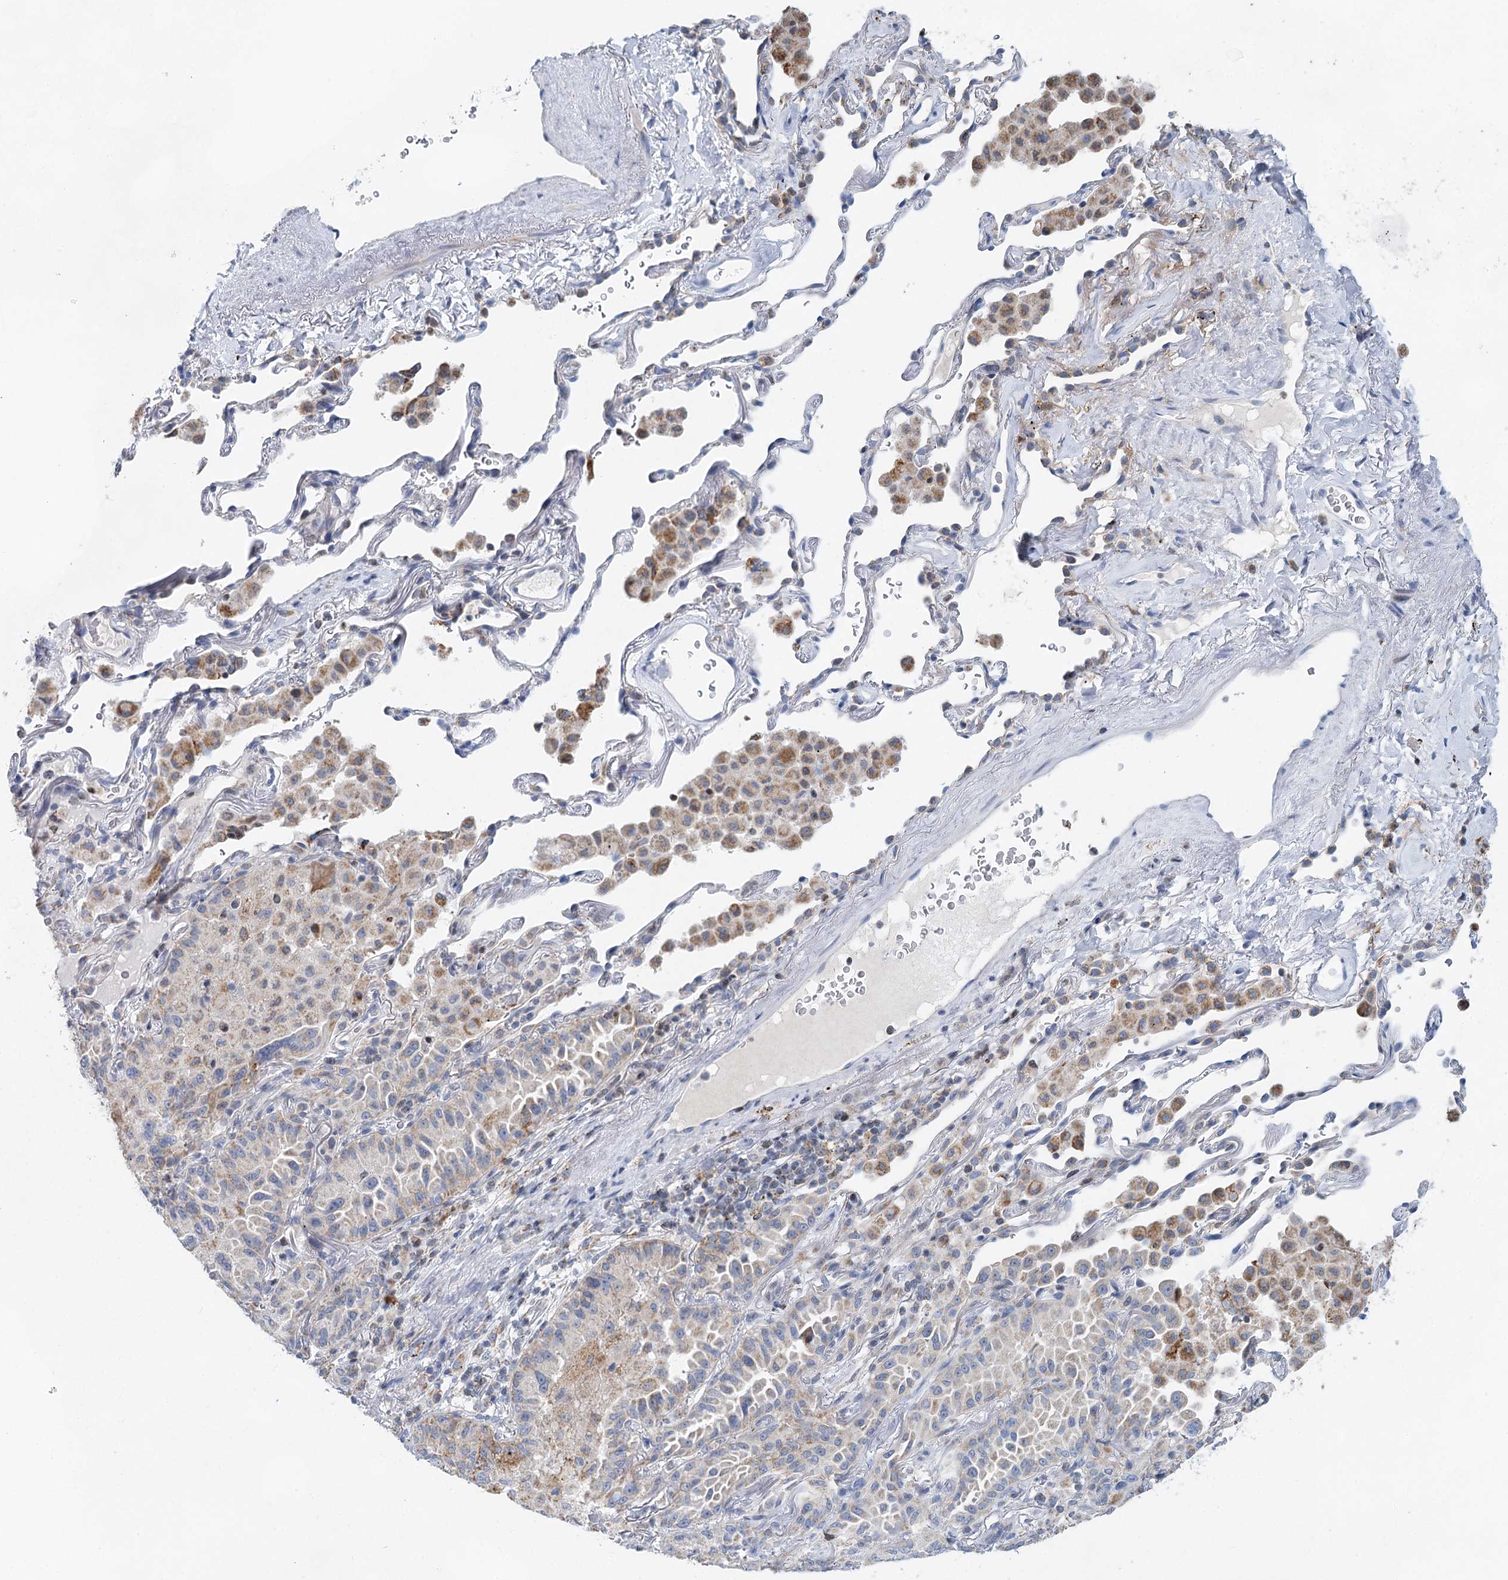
{"staining": {"intensity": "moderate", "quantity": "<25%", "location": "cytoplasmic/membranous"}, "tissue": "lung cancer", "cell_type": "Tumor cells", "image_type": "cancer", "snomed": [{"axis": "morphology", "description": "Adenocarcinoma, NOS"}, {"axis": "topography", "description": "Lung"}], "caption": "There is low levels of moderate cytoplasmic/membranous positivity in tumor cells of lung cancer, as demonstrated by immunohistochemical staining (brown color).", "gene": "XPO6", "patient": {"sex": "female", "age": 69}}